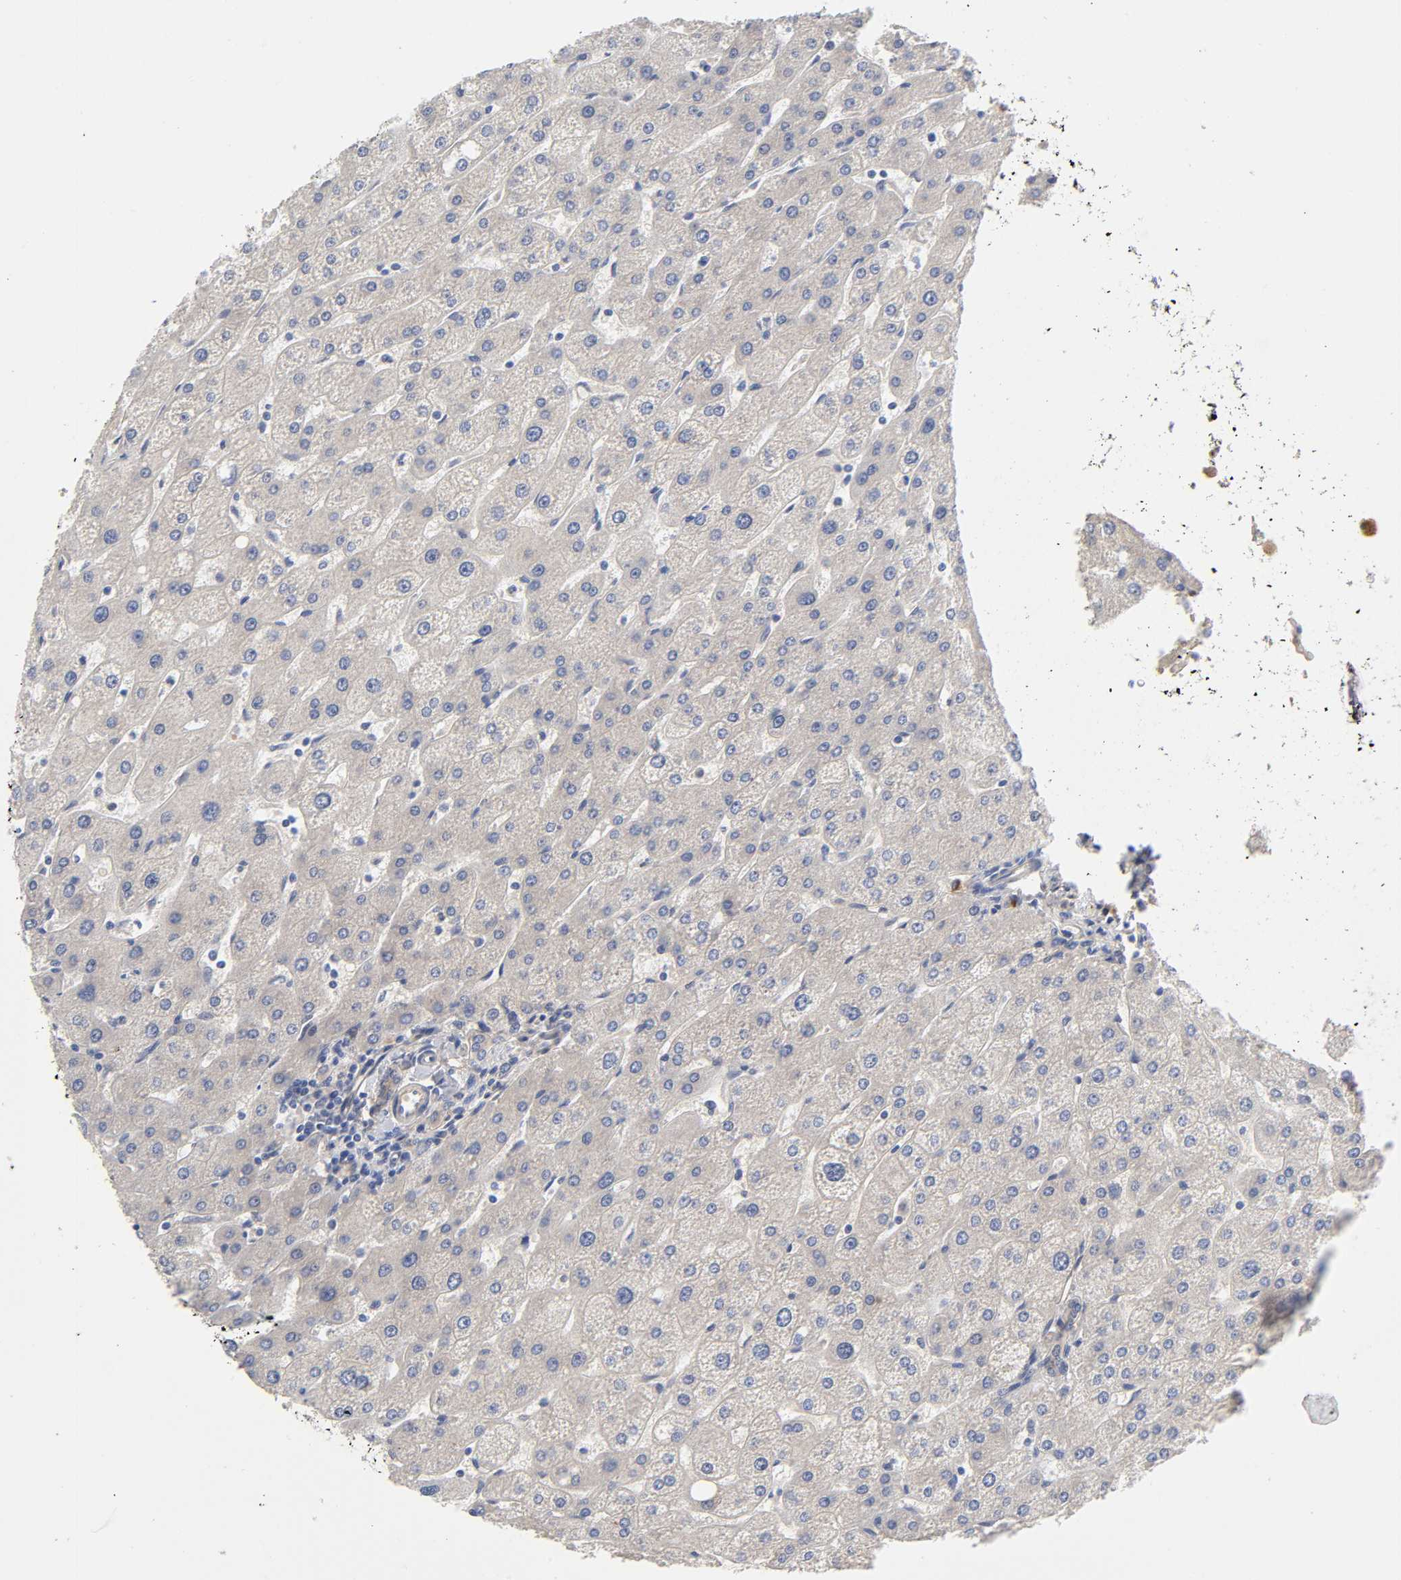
{"staining": {"intensity": "negative", "quantity": "none", "location": "none"}, "tissue": "liver", "cell_type": "Cholangiocytes", "image_type": "normal", "snomed": [{"axis": "morphology", "description": "Normal tissue, NOS"}, {"axis": "topography", "description": "Liver"}], "caption": "Unremarkable liver was stained to show a protein in brown. There is no significant positivity in cholangiocytes.", "gene": "RAB13", "patient": {"sex": "male", "age": 67}}